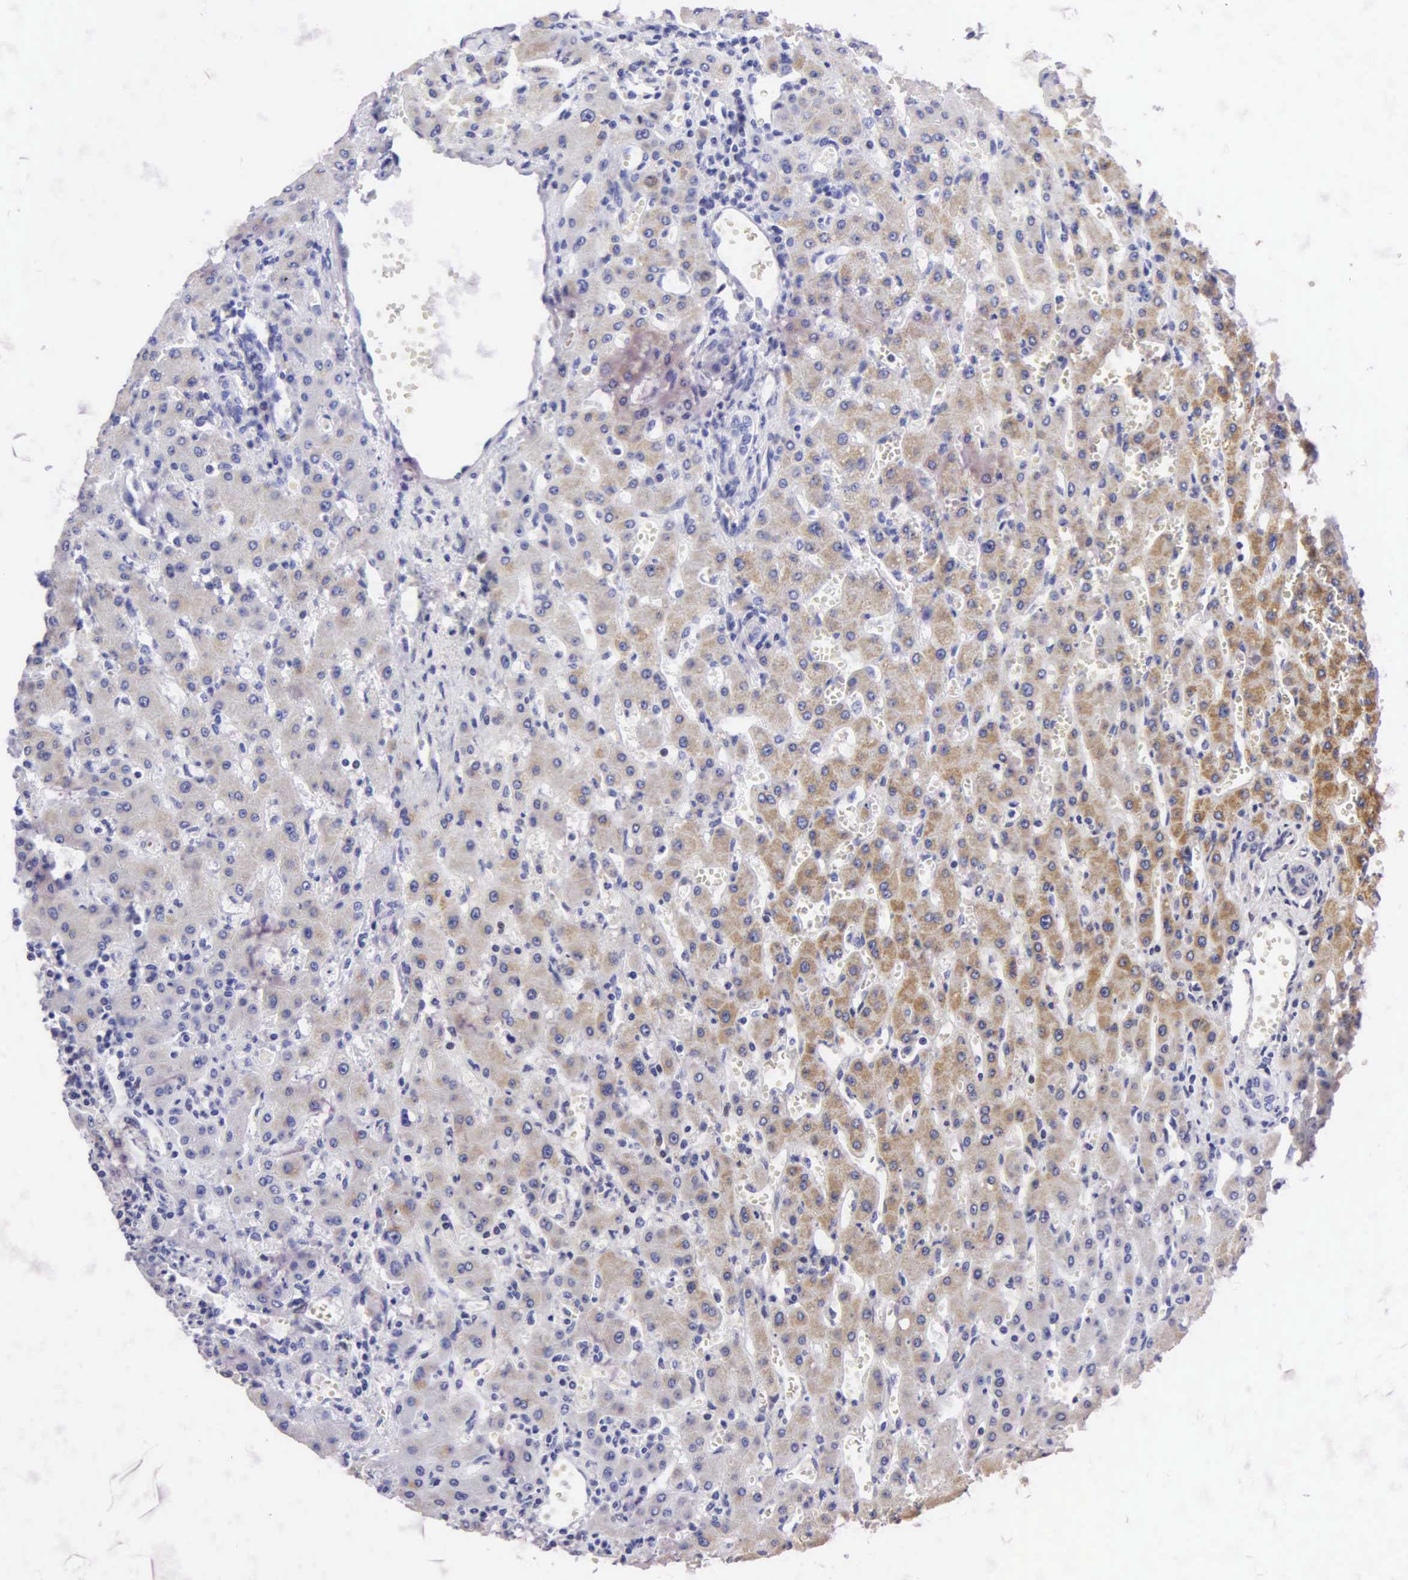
{"staining": {"intensity": "negative", "quantity": "none", "location": "none"}, "tissue": "liver", "cell_type": "Cholangiocytes", "image_type": "normal", "snomed": [{"axis": "morphology", "description": "Normal tissue, NOS"}, {"axis": "topography", "description": "Liver"}], "caption": "Human liver stained for a protein using IHC reveals no expression in cholangiocytes.", "gene": "NKX2", "patient": {"sex": "female", "age": 30}}